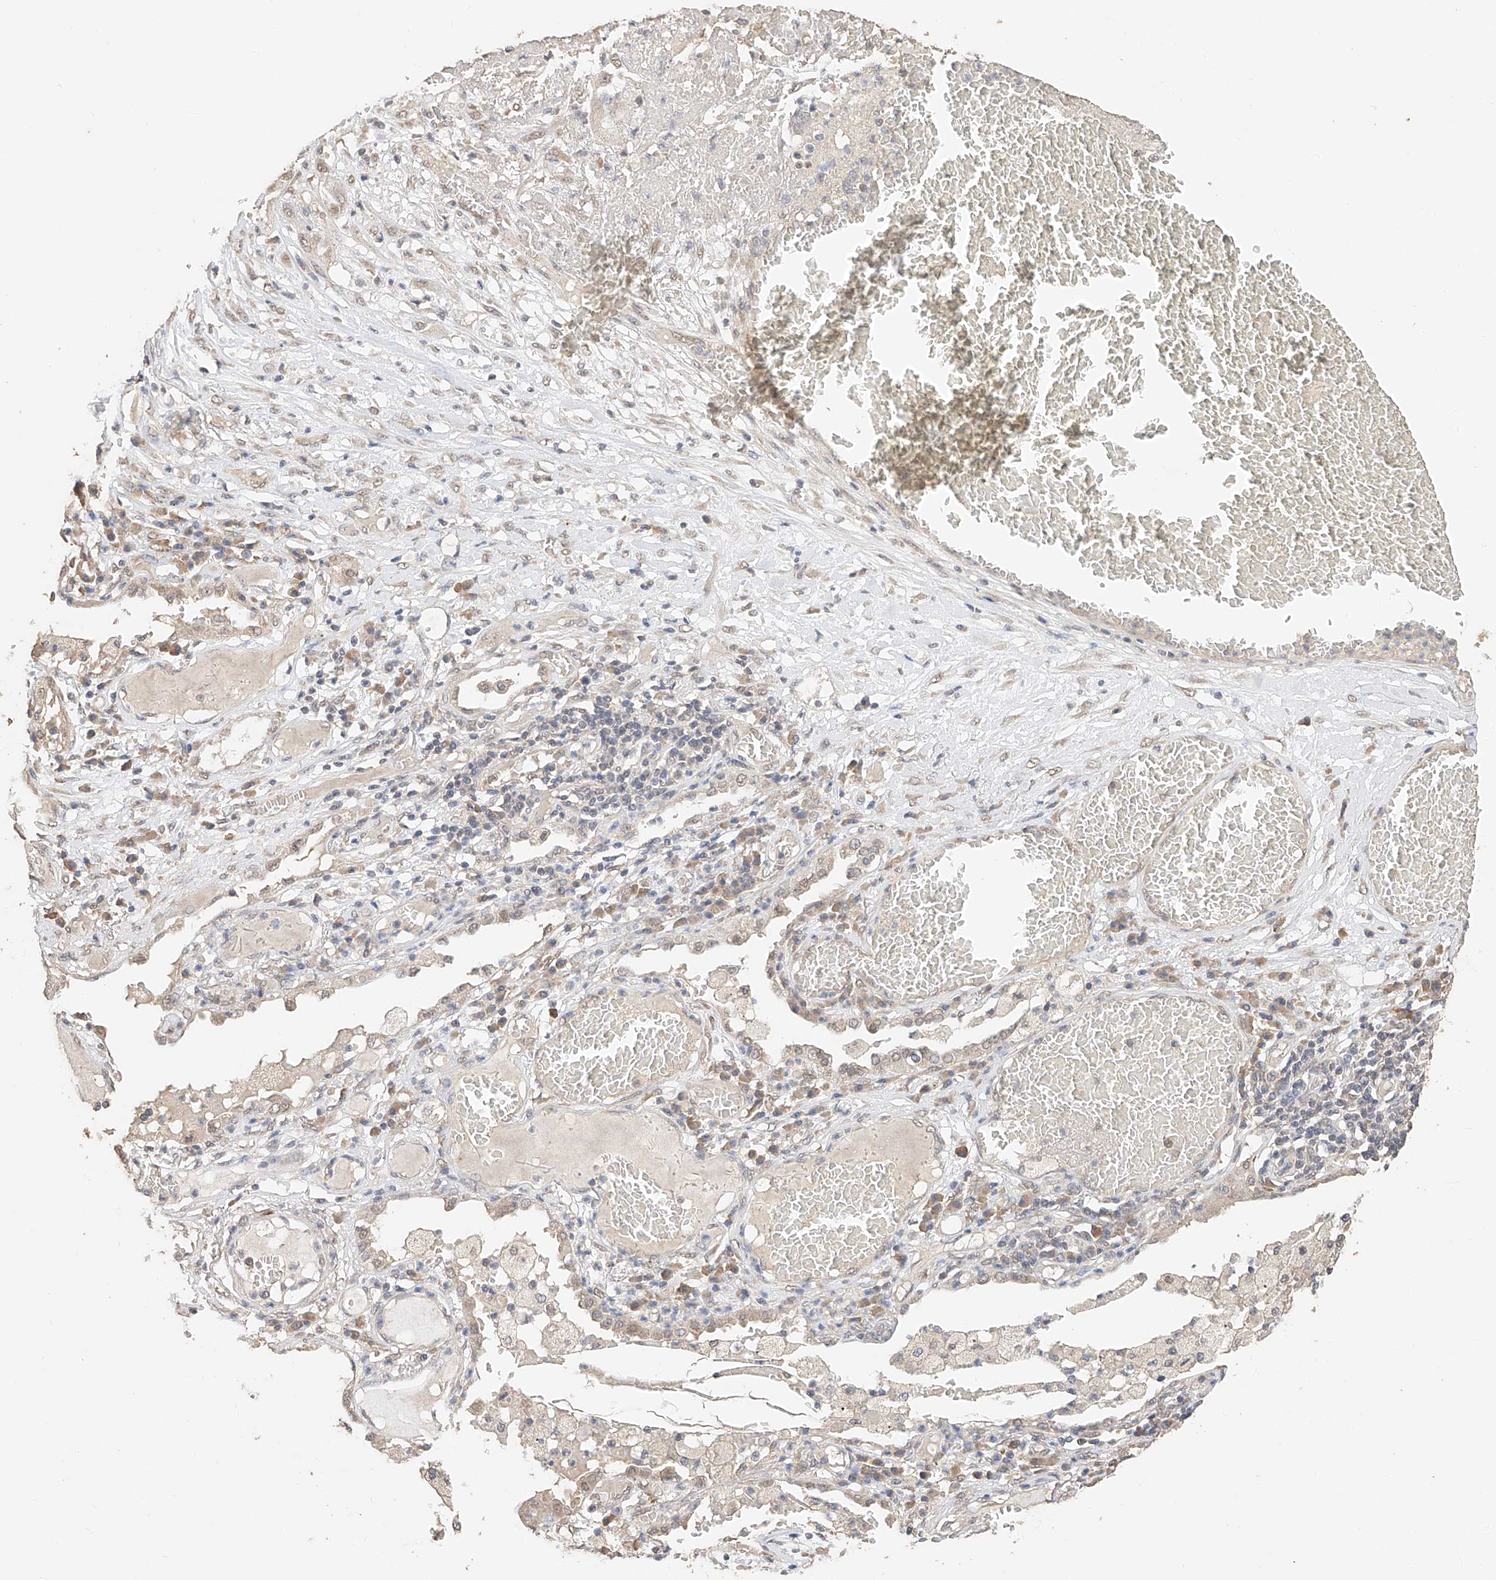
{"staining": {"intensity": "weak", "quantity": "25%-75%", "location": "nuclear"}, "tissue": "lung cancer", "cell_type": "Tumor cells", "image_type": "cancer", "snomed": [{"axis": "morphology", "description": "Squamous cell carcinoma, NOS"}, {"axis": "topography", "description": "Lung"}], "caption": "This photomicrograph exhibits IHC staining of squamous cell carcinoma (lung), with low weak nuclear staining in approximately 25%-75% of tumor cells.", "gene": "IL22RA2", "patient": {"sex": "male", "age": 71}}